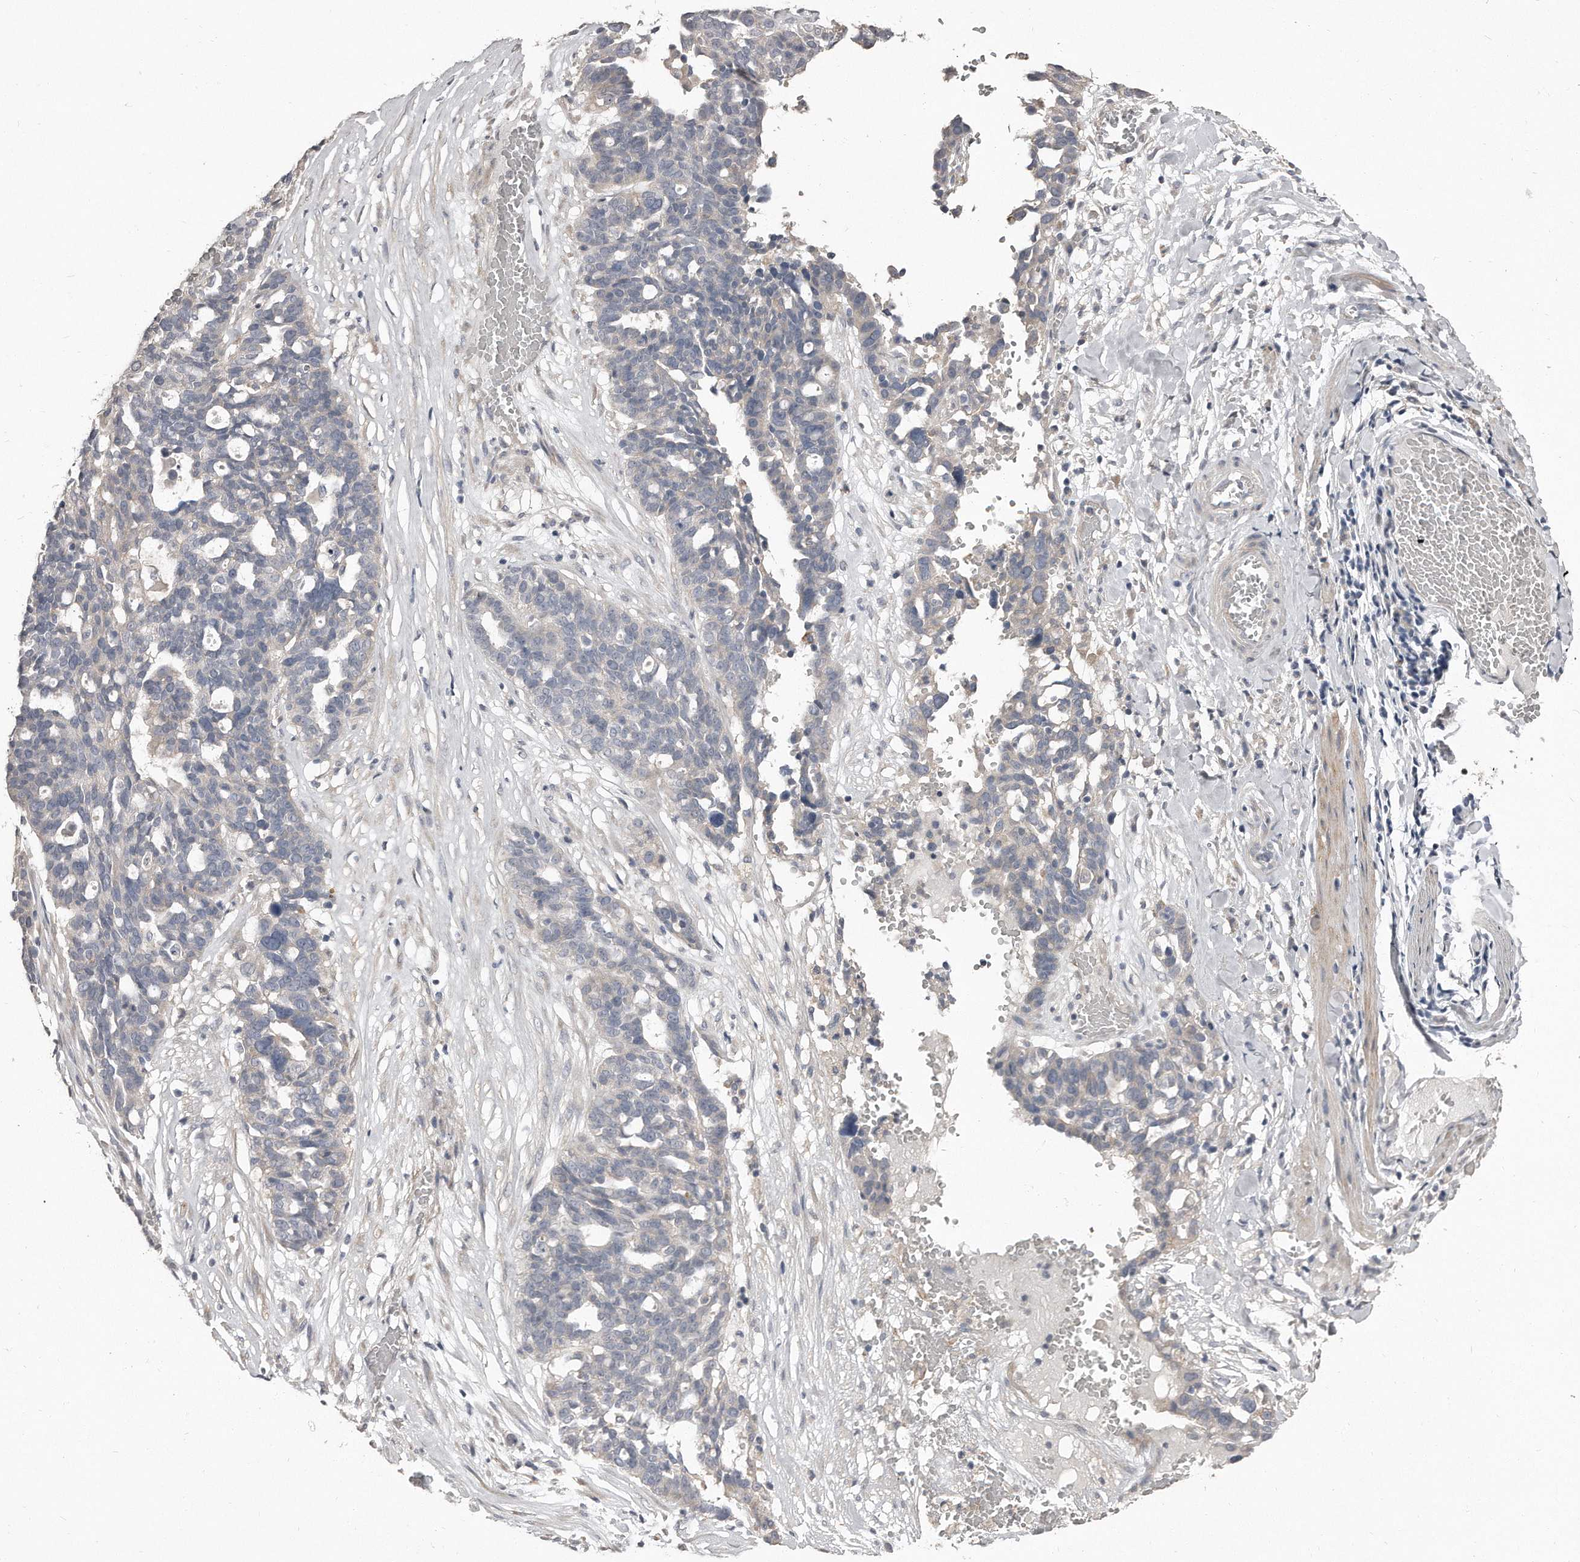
{"staining": {"intensity": "negative", "quantity": "none", "location": "none"}, "tissue": "ovarian cancer", "cell_type": "Tumor cells", "image_type": "cancer", "snomed": [{"axis": "morphology", "description": "Cystadenocarcinoma, serous, NOS"}, {"axis": "topography", "description": "Ovary"}], "caption": "Tumor cells show no significant staining in ovarian cancer (serous cystadenocarcinoma).", "gene": "LMOD1", "patient": {"sex": "female", "age": 59}}